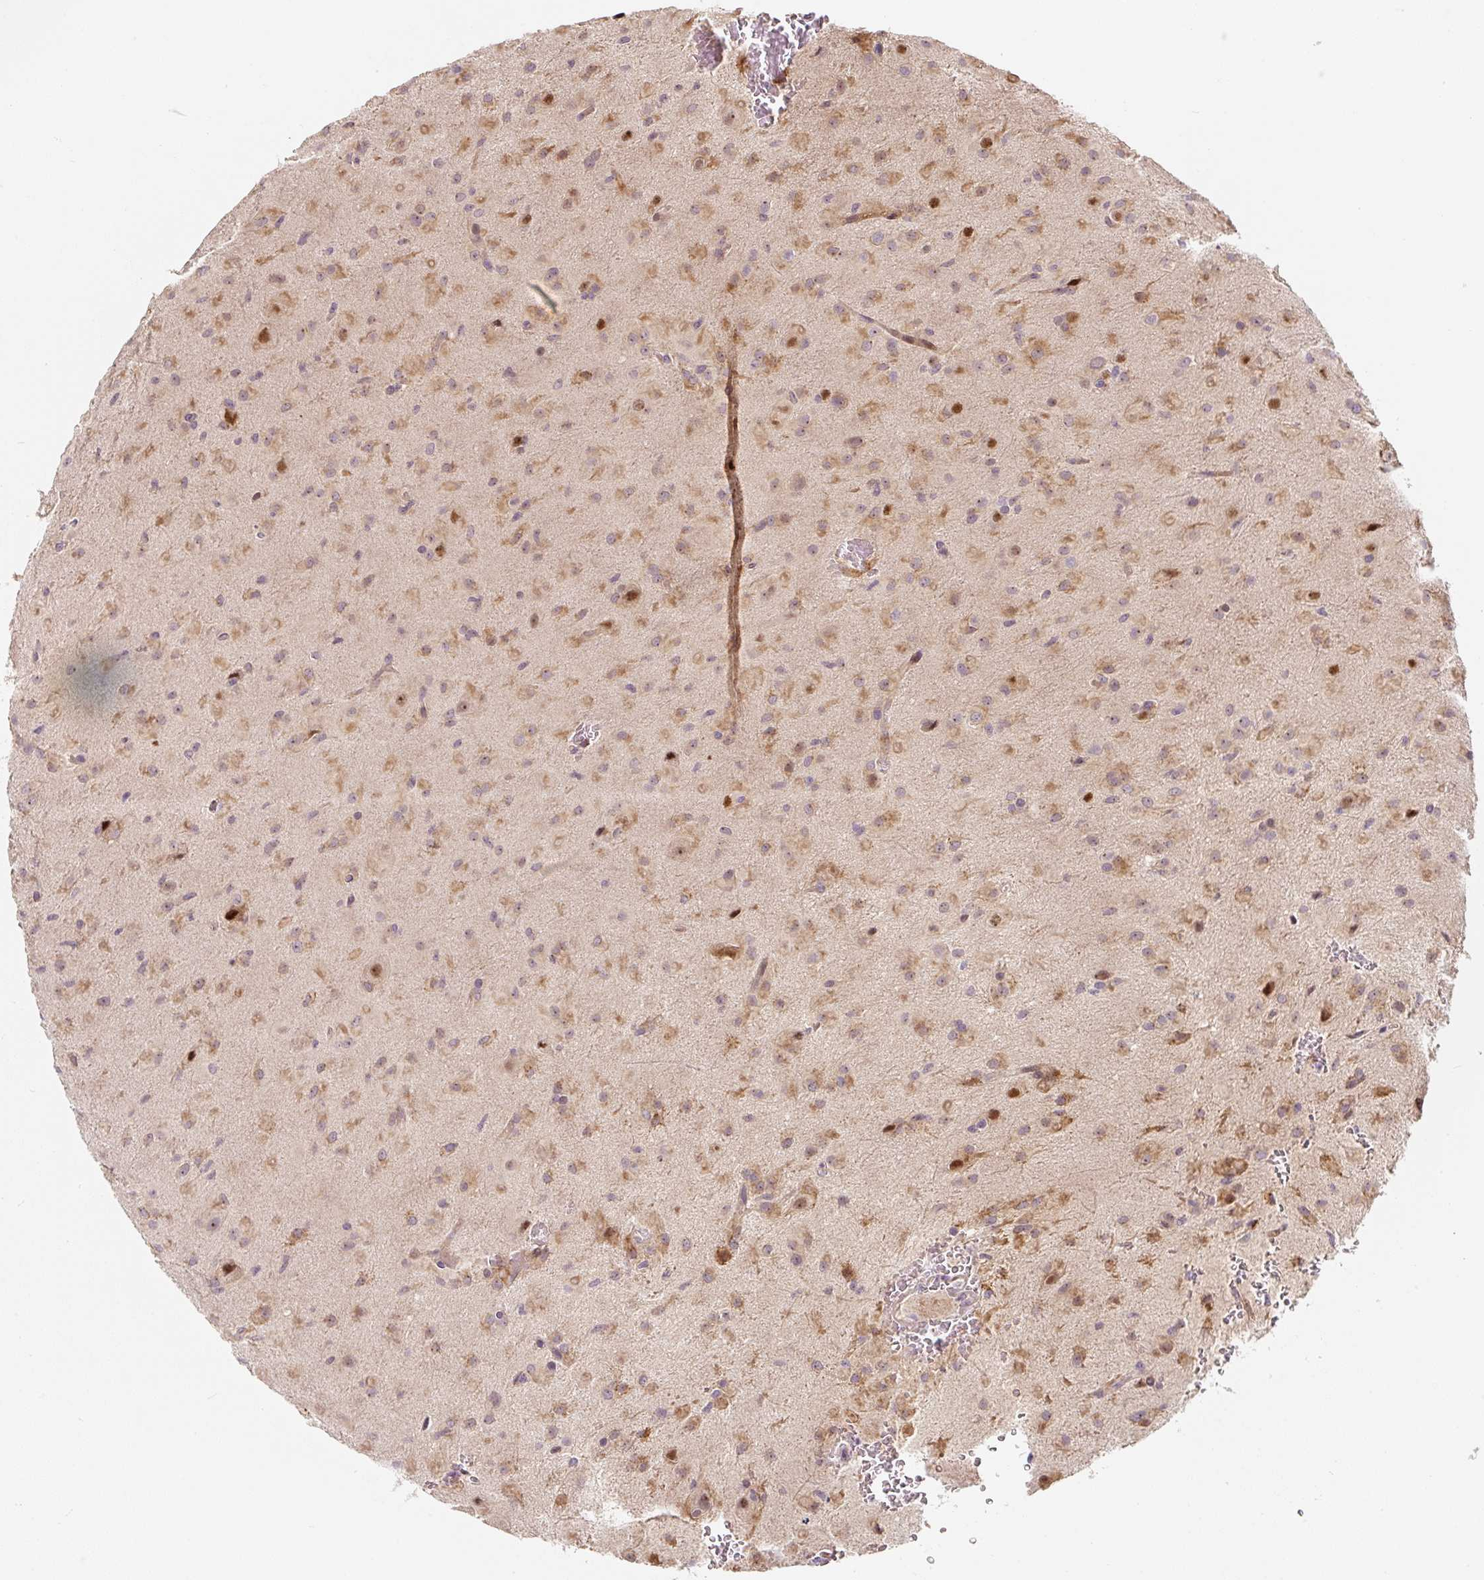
{"staining": {"intensity": "moderate", "quantity": "<25%", "location": "cytoplasmic/membranous,nuclear"}, "tissue": "glioma", "cell_type": "Tumor cells", "image_type": "cancer", "snomed": [{"axis": "morphology", "description": "Glioma, malignant, Low grade"}, {"axis": "topography", "description": "Brain"}], "caption": "There is low levels of moderate cytoplasmic/membranous and nuclear expression in tumor cells of malignant glioma (low-grade), as demonstrated by immunohistochemical staining (brown color).", "gene": "PWWP3B", "patient": {"sex": "male", "age": 58}}